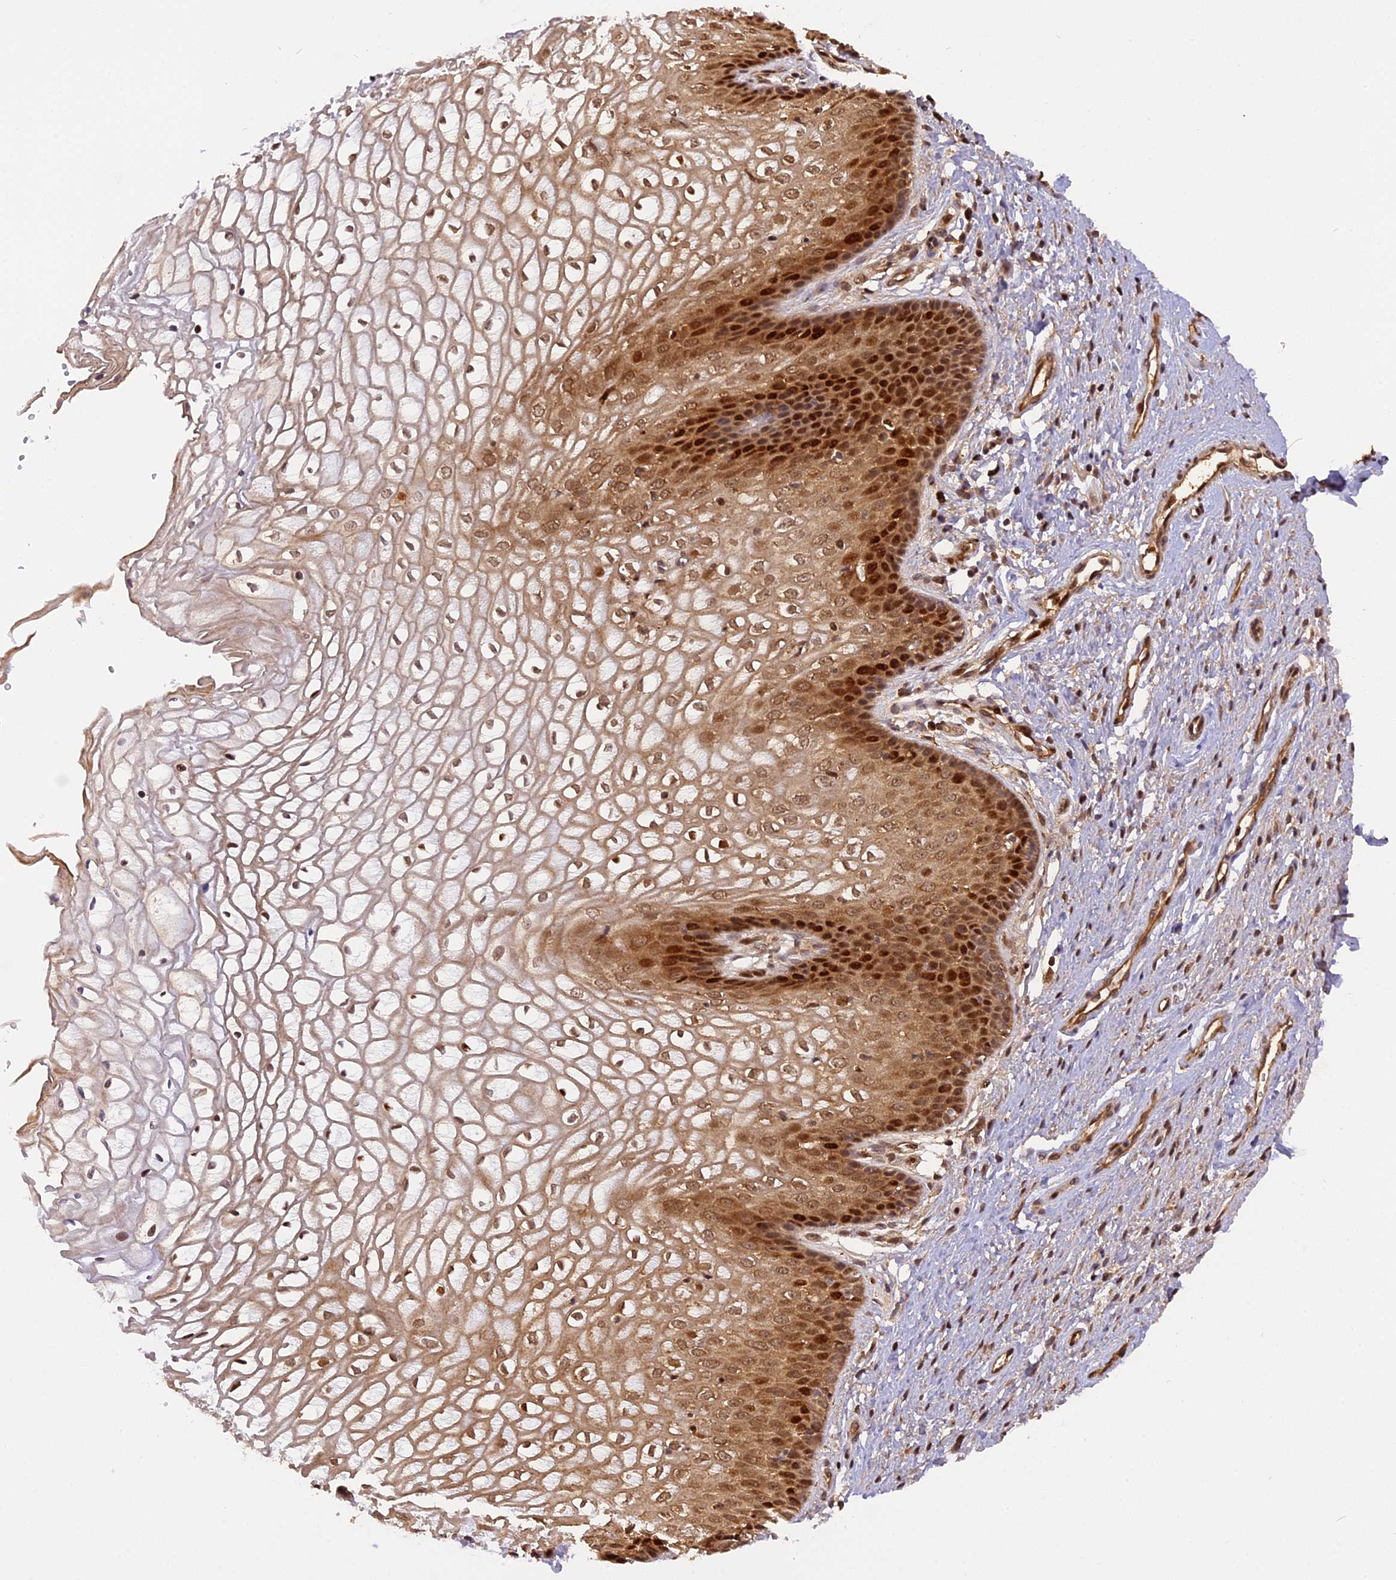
{"staining": {"intensity": "strong", "quantity": "25%-75%", "location": "cytoplasmic/membranous,nuclear"}, "tissue": "vagina", "cell_type": "Squamous epithelial cells", "image_type": "normal", "snomed": [{"axis": "morphology", "description": "Normal tissue, NOS"}, {"axis": "topography", "description": "Vagina"}], "caption": "A high amount of strong cytoplasmic/membranous,nuclear staining is present in about 25%-75% of squamous epithelial cells in unremarkable vagina. (DAB IHC, brown staining for protein, blue staining for nuclei).", "gene": "MICALL1", "patient": {"sex": "female", "age": 34}}